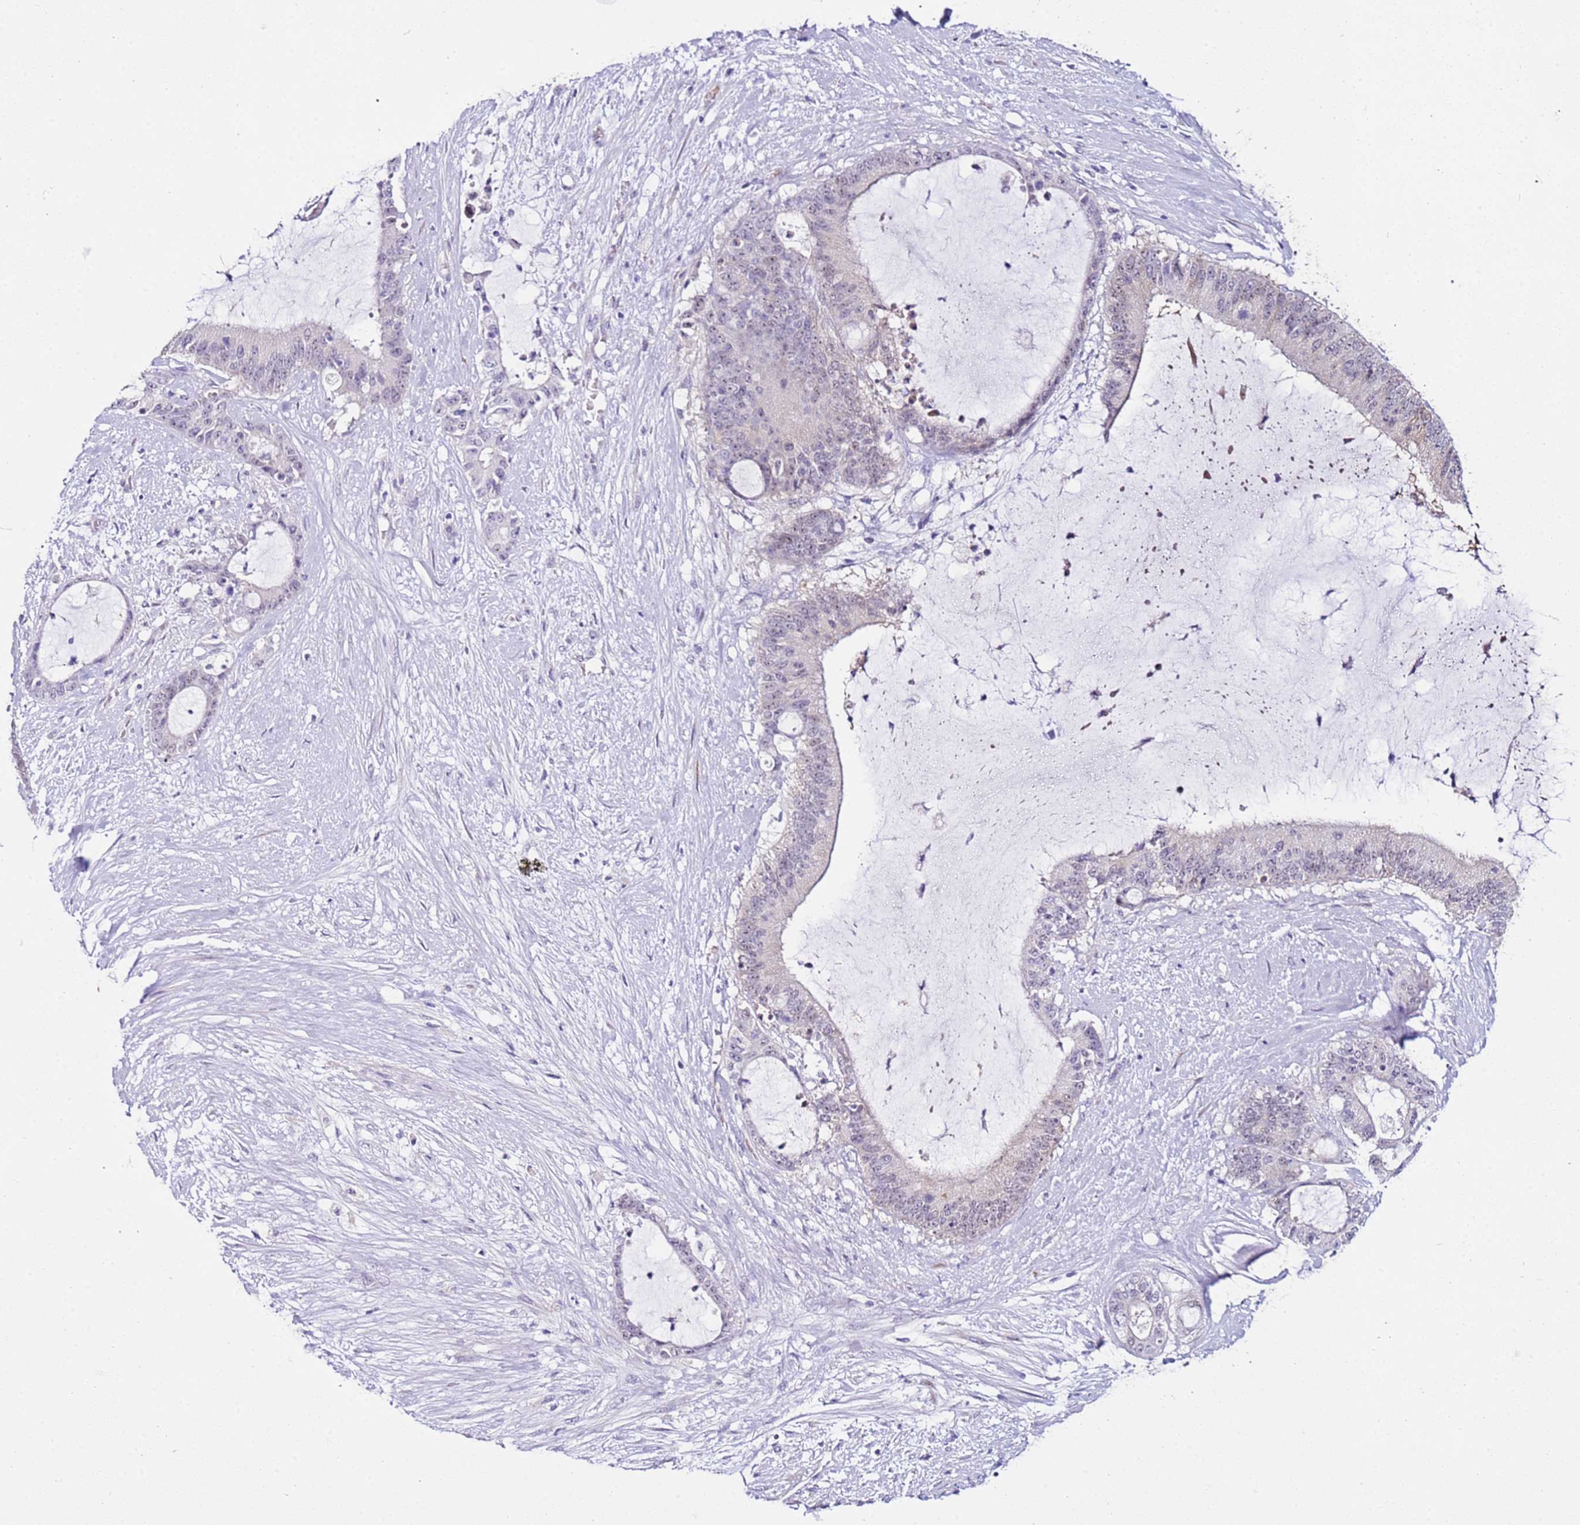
{"staining": {"intensity": "weak", "quantity": "<25%", "location": "nuclear"}, "tissue": "liver cancer", "cell_type": "Tumor cells", "image_type": "cancer", "snomed": [{"axis": "morphology", "description": "Normal tissue, NOS"}, {"axis": "morphology", "description": "Cholangiocarcinoma"}, {"axis": "topography", "description": "Liver"}, {"axis": "topography", "description": "Peripheral nerve tissue"}], "caption": "Photomicrograph shows no significant protein expression in tumor cells of liver cholangiocarcinoma. (Stains: DAB immunohistochemistry with hematoxylin counter stain, Microscopy: brightfield microscopy at high magnification).", "gene": "HGD", "patient": {"sex": "female", "age": 73}}